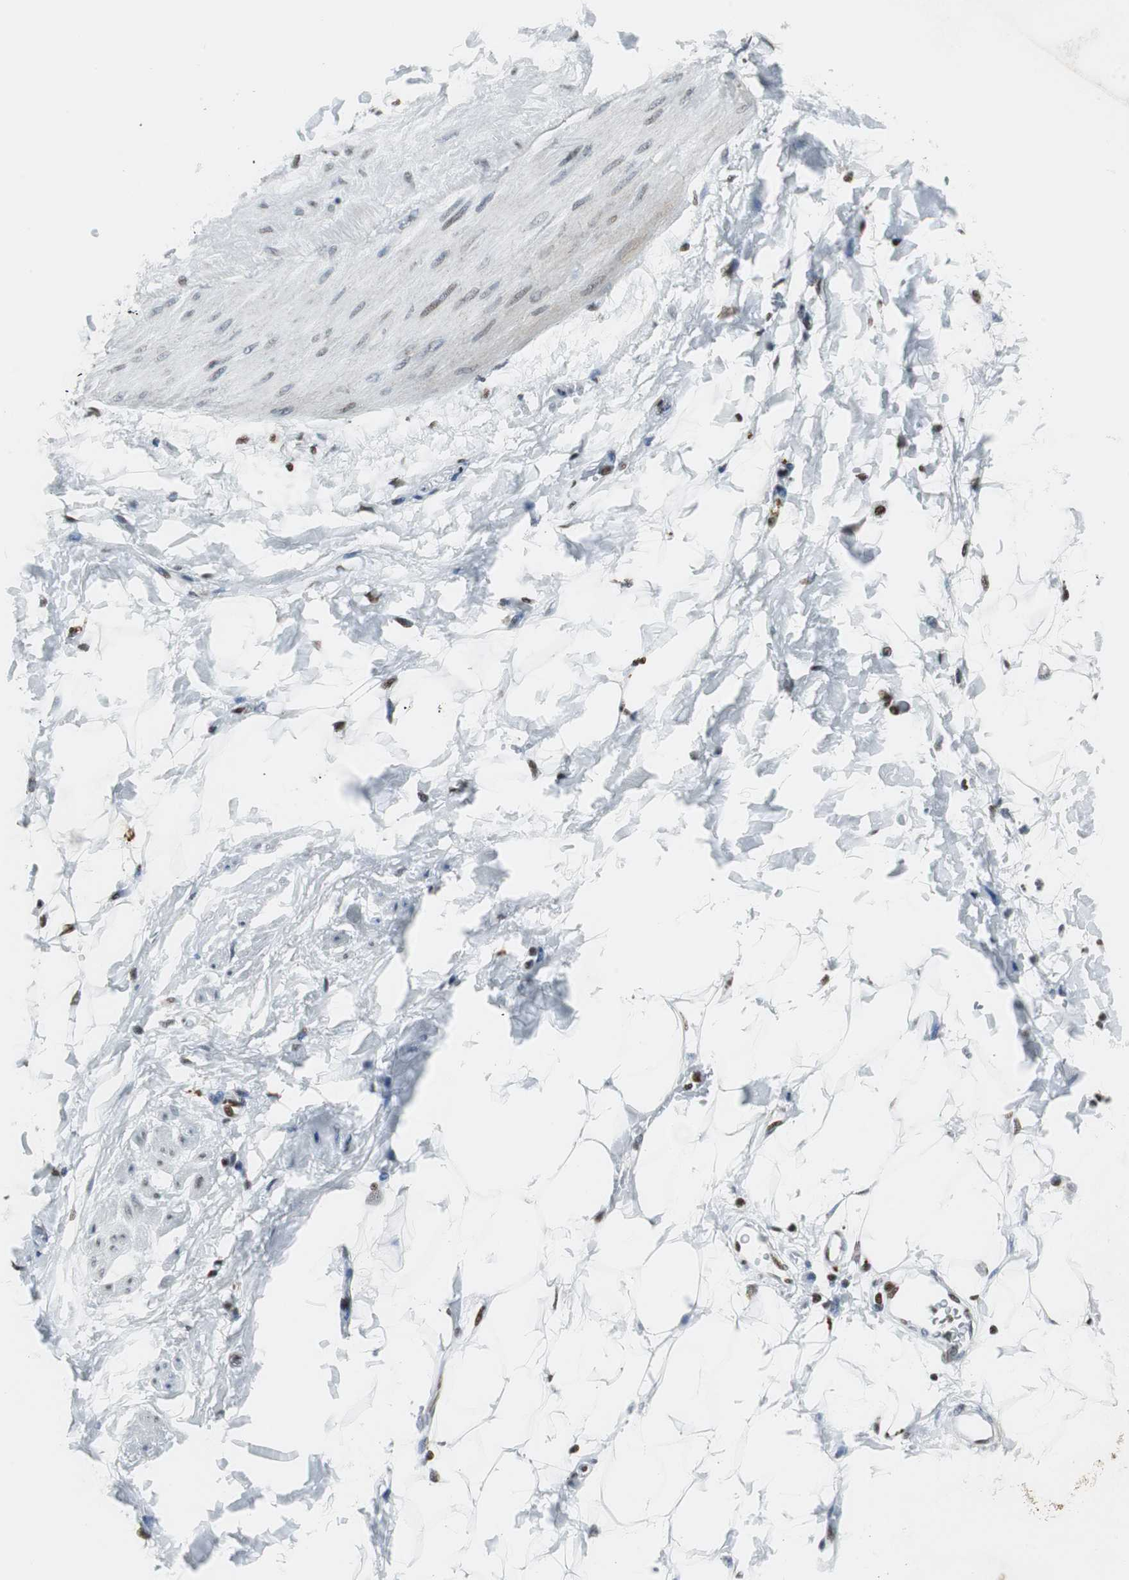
{"staining": {"intensity": "negative", "quantity": "none", "location": "none"}, "tissue": "adipose tissue", "cell_type": "Adipocytes", "image_type": "normal", "snomed": [{"axis": "morphology", "description": "Normal tissue, NOS"}, {"axis": "morphology", "description": "Urothelial carcinoma, High grade"}, {"axis": "topography", "description": "Vascular tissue"}, {"axis": "topography", "description": "Urinary bladder"}], "caption": "Immunohistochemistry (IHC) histopathology image of normal adipose tissue: adipose tissue stained with DAB (3,3'-diaminobenzidine) exhibits no significant protein positivity in adipocytes.", "gene": "RBBP4", "patient": {"sex": "female", "age": 56}}